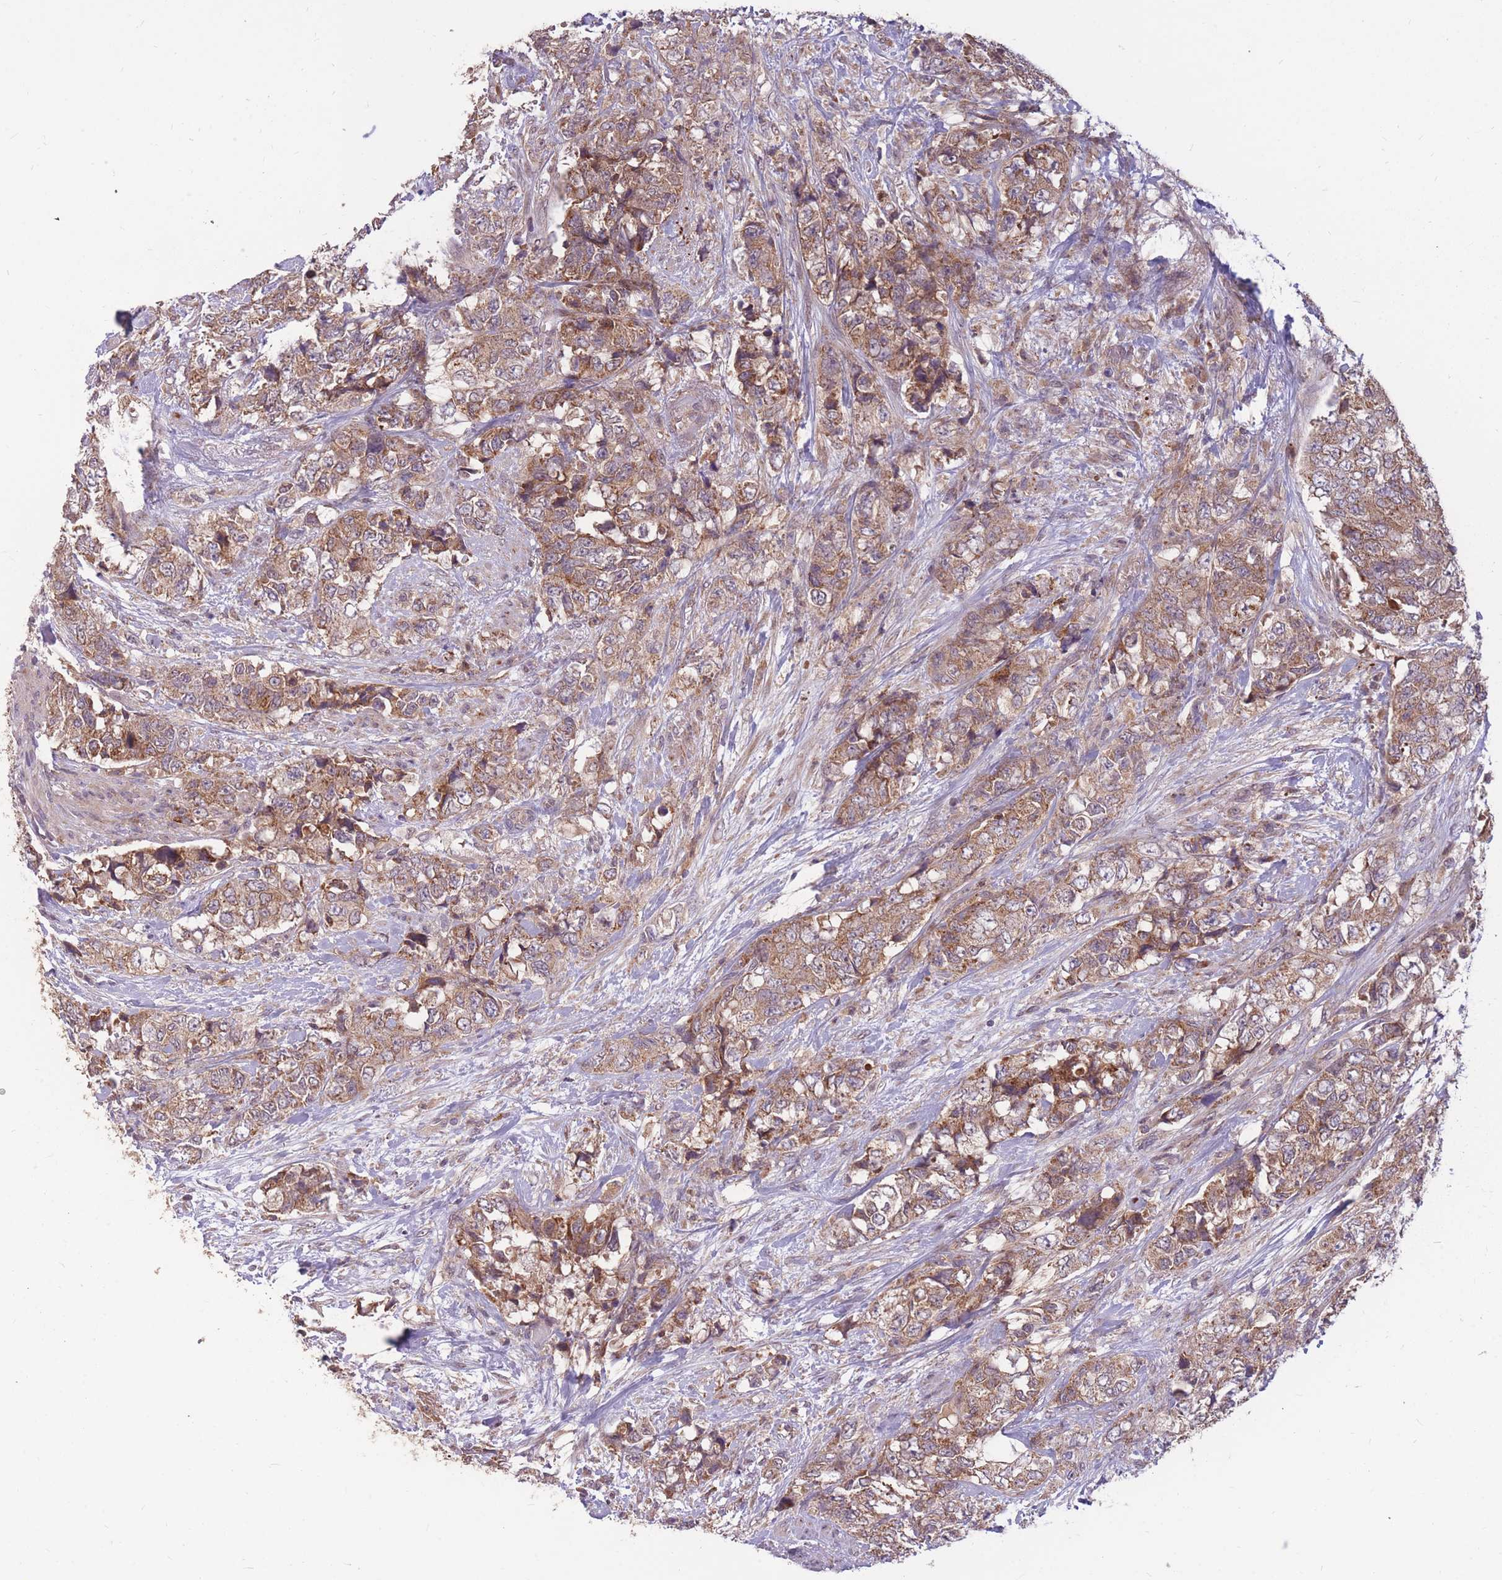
{"staining": {"intensity": "moderate", "quantity": ">75%", "location": "cytoplasmic/membranous"}, "tissue": "urothelial cancer", "cell_type": "Tumor cells", "image_type": "cancer", "snomed": [{"axis": "morphology", "description": "Urothelial carcinoma, High grade"}, {"axis": "topography", "description": "Urinary bladder"}], "caption": "This is a micrograph of immunohistochemistry staining of urothelial cancer, which shows moderate staining in the cytoplasmic/membranous of tumor cells.", "gene": "IGF2BP2", "patient": {"sex": "female", "age": 78}}